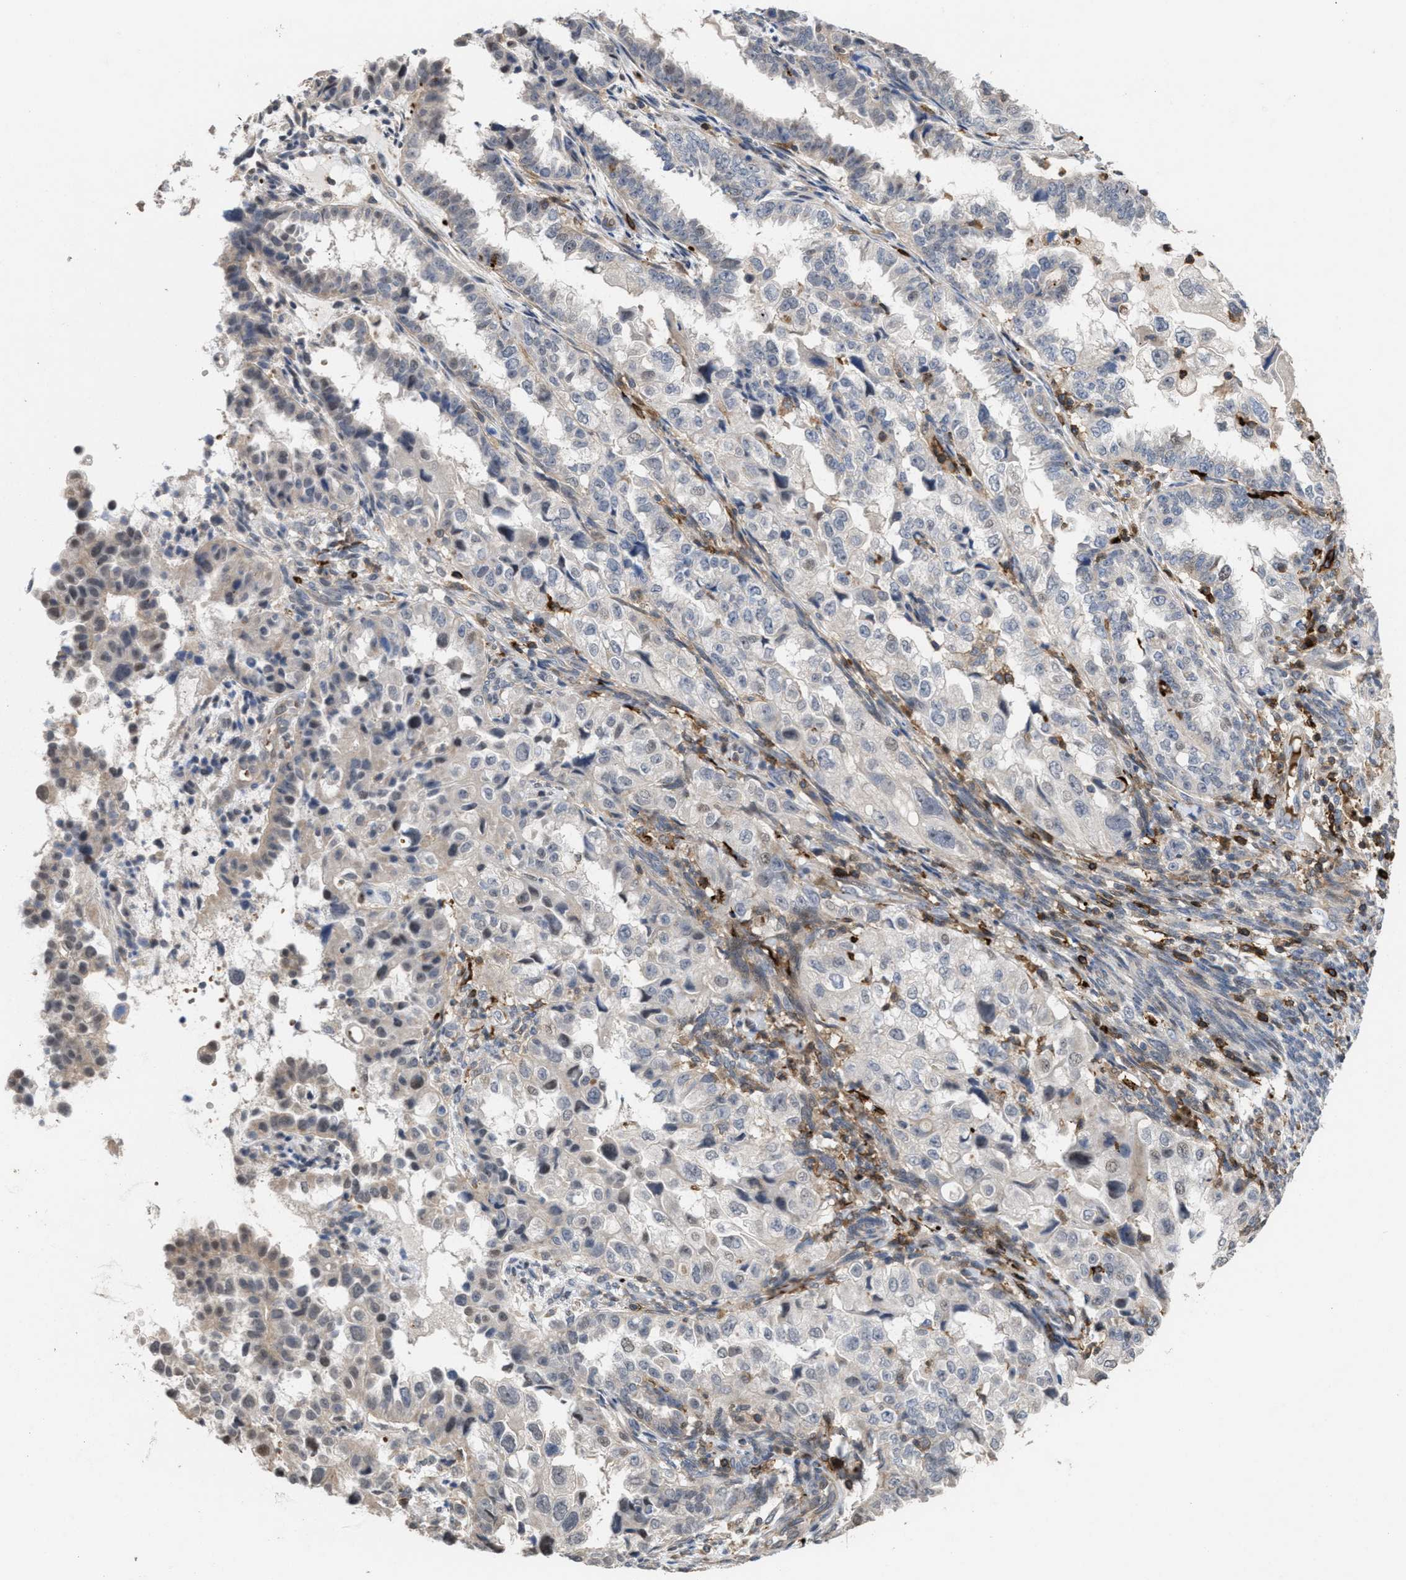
{"staining": {"intensity": "negative", "quantity": "none", "location": "none"}, "tissue": "endometrial cancer", "cell_type": "Tumor cells", "image_type": "cancer", "snomed": [{"axis": "morphology", "description": "Adenocarcinoma, NOS"}, {"axis": "topography", "description": "Endometrium"}], "caption": "This is a photomicrograph of immunohistochemistry (IHC) staining of endometrial cancer, which shows no expression in tumor cells.", "gene": "PTPRE", "patient": {"sex": "female", "age": 85}}